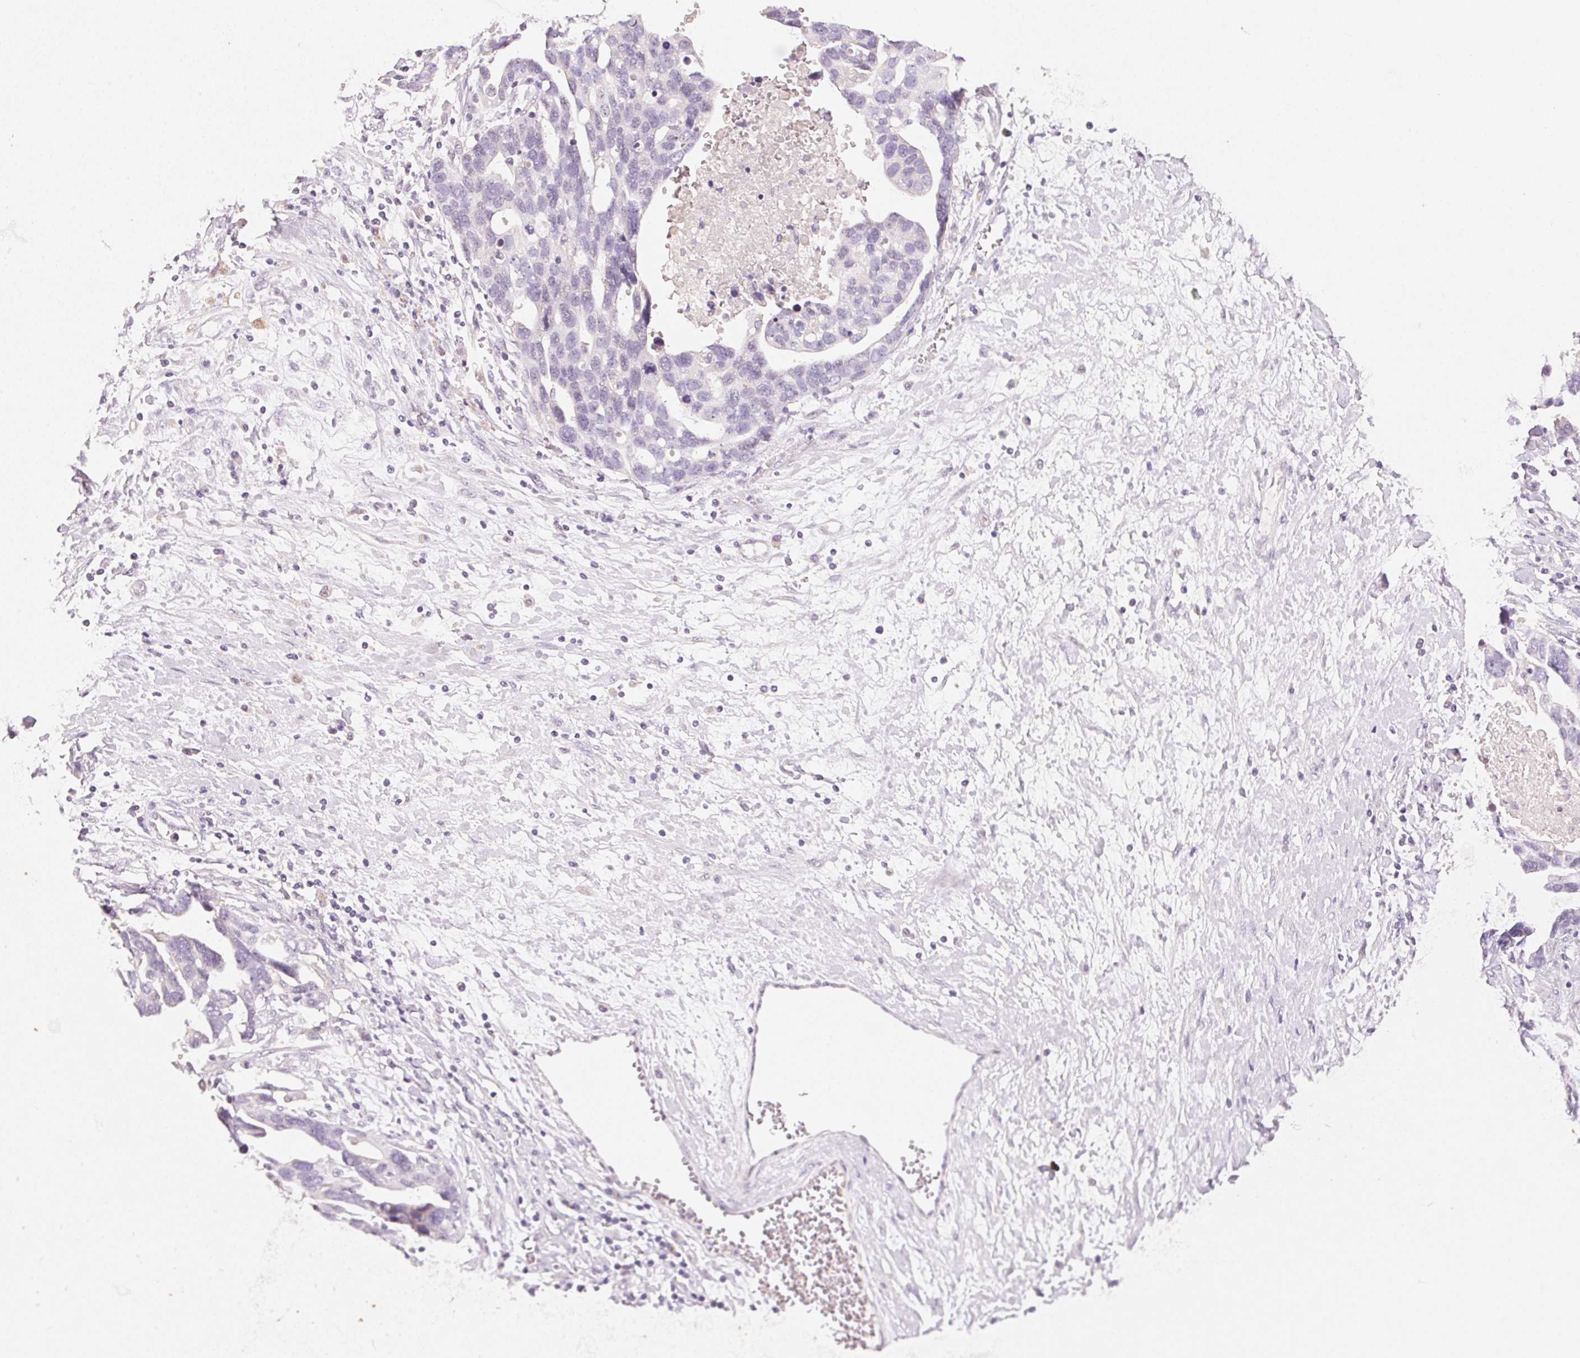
{"staining": {"intensity": "negative", "quantity": "none", "location": "none"}, "tissue": "ovarian cancer", "cell_type": "Tumor cells", "image_type": "cancer", "snomed": [{"axis": "morphology", "description": "Cystadenocarcinoma, serous, NOS"}, {"axis": "topography", "description": "Ovary"}], "caption": "Ovarian cancer was stained to show a protein in brown. There is no significant positivity in tumor cells. (Immunohistochemistry (ihc), brightfield microscopy, high magnification).", "gene": "MCOLN3", "patient": {"sex": "female", "age": 54}}